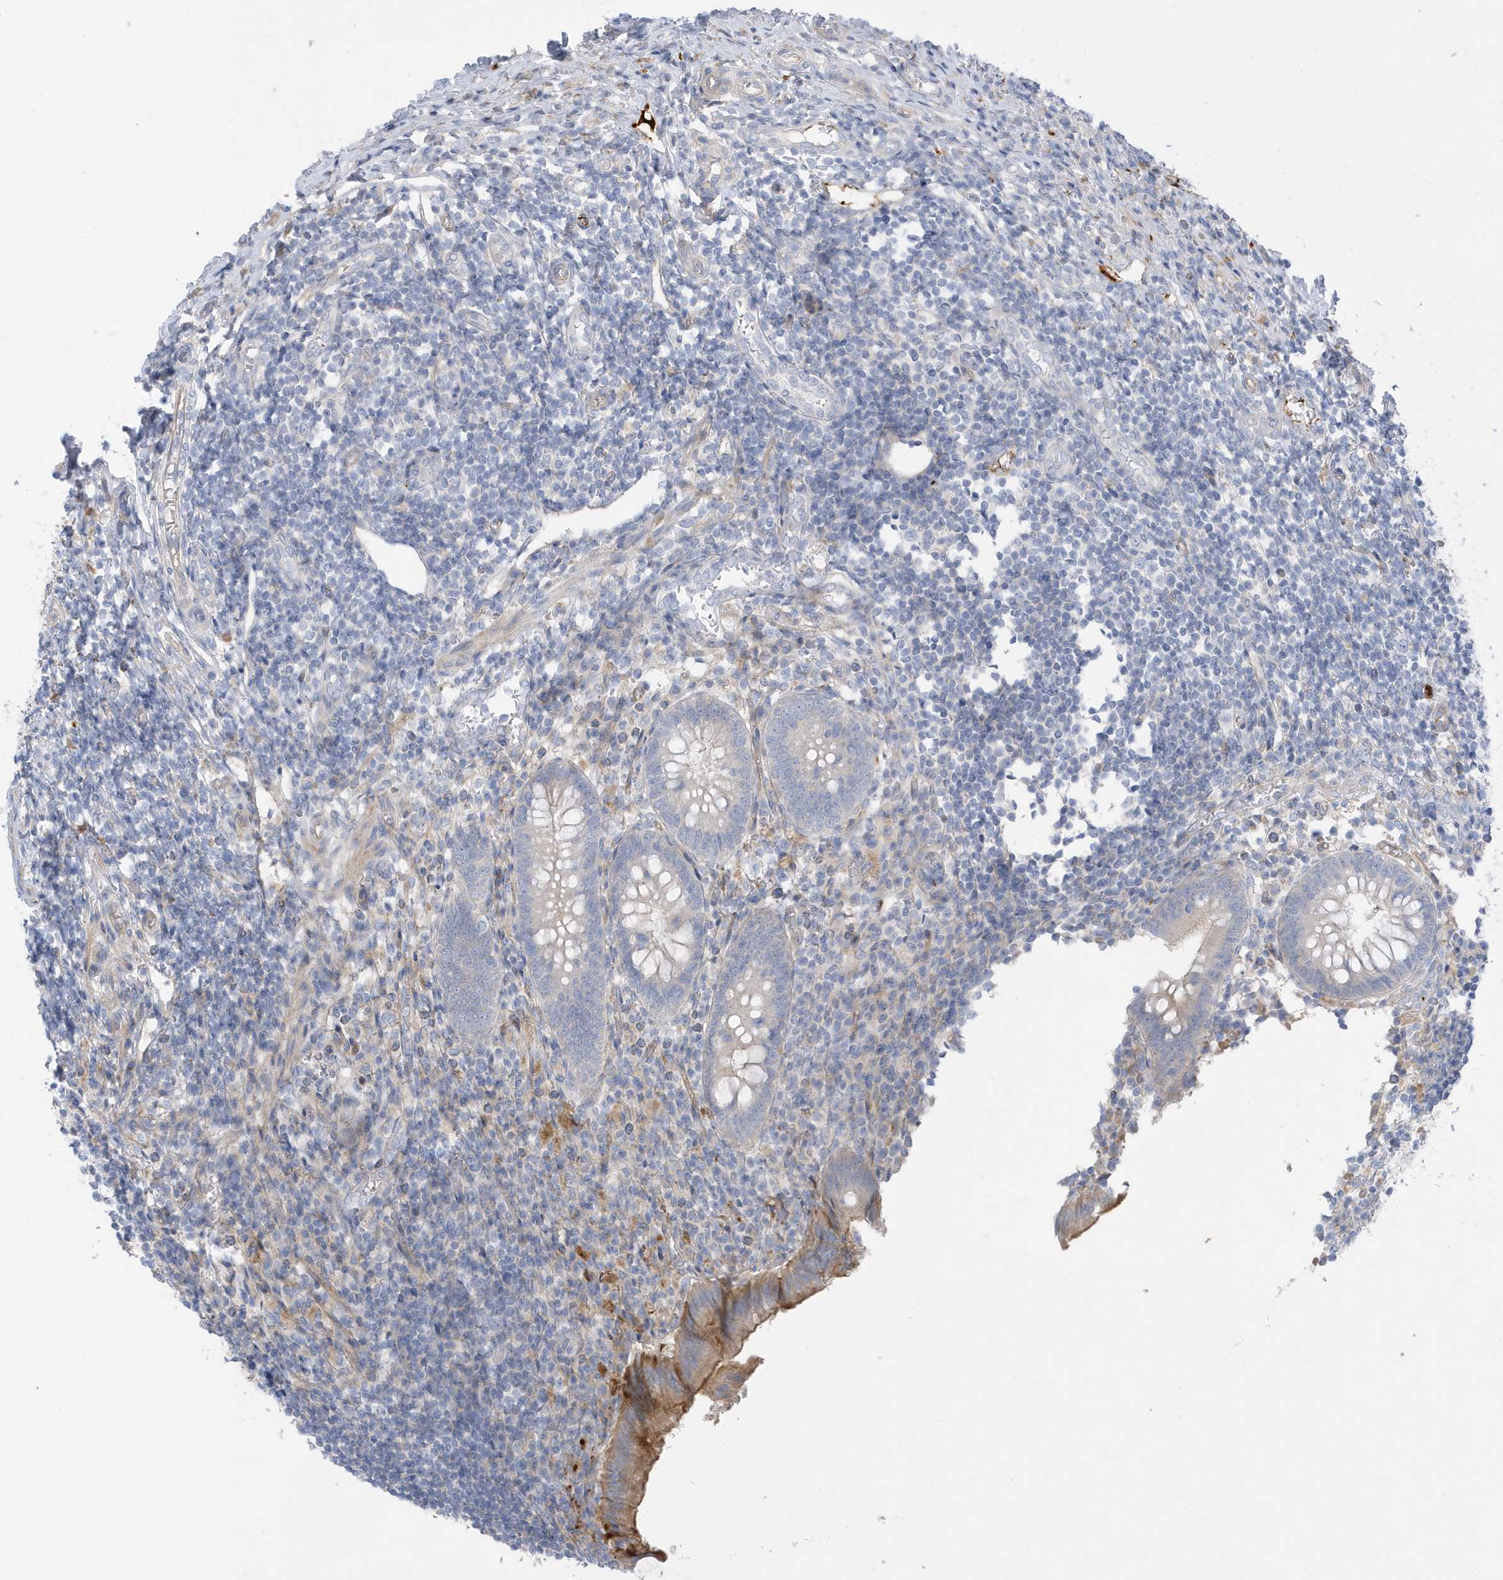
{"staining": {"intensity": "moderate", "quantity": "<25%", "location": "cytoplasmic/membranous"}, "tissue": "appendix", "cell_type": "Glandular cells", "image_type": "normal", "snomed": [{"axis": "morphology", "description": "Normal tissue, NOS"}, {"axis": "topography", "description": "Appendix"}], "caption": "IHC image of unremarkable appendix: human appendix stained using immunohistochemistry (IHC) shows low levels of moderate protein expression localized specifically in the cytoplasmic/membranous of glandular cells, appearing as a cytoplasmic/membranous brown color.", "gene": "ATP13A5", "patient": {"sex": "female", "age": 17}}